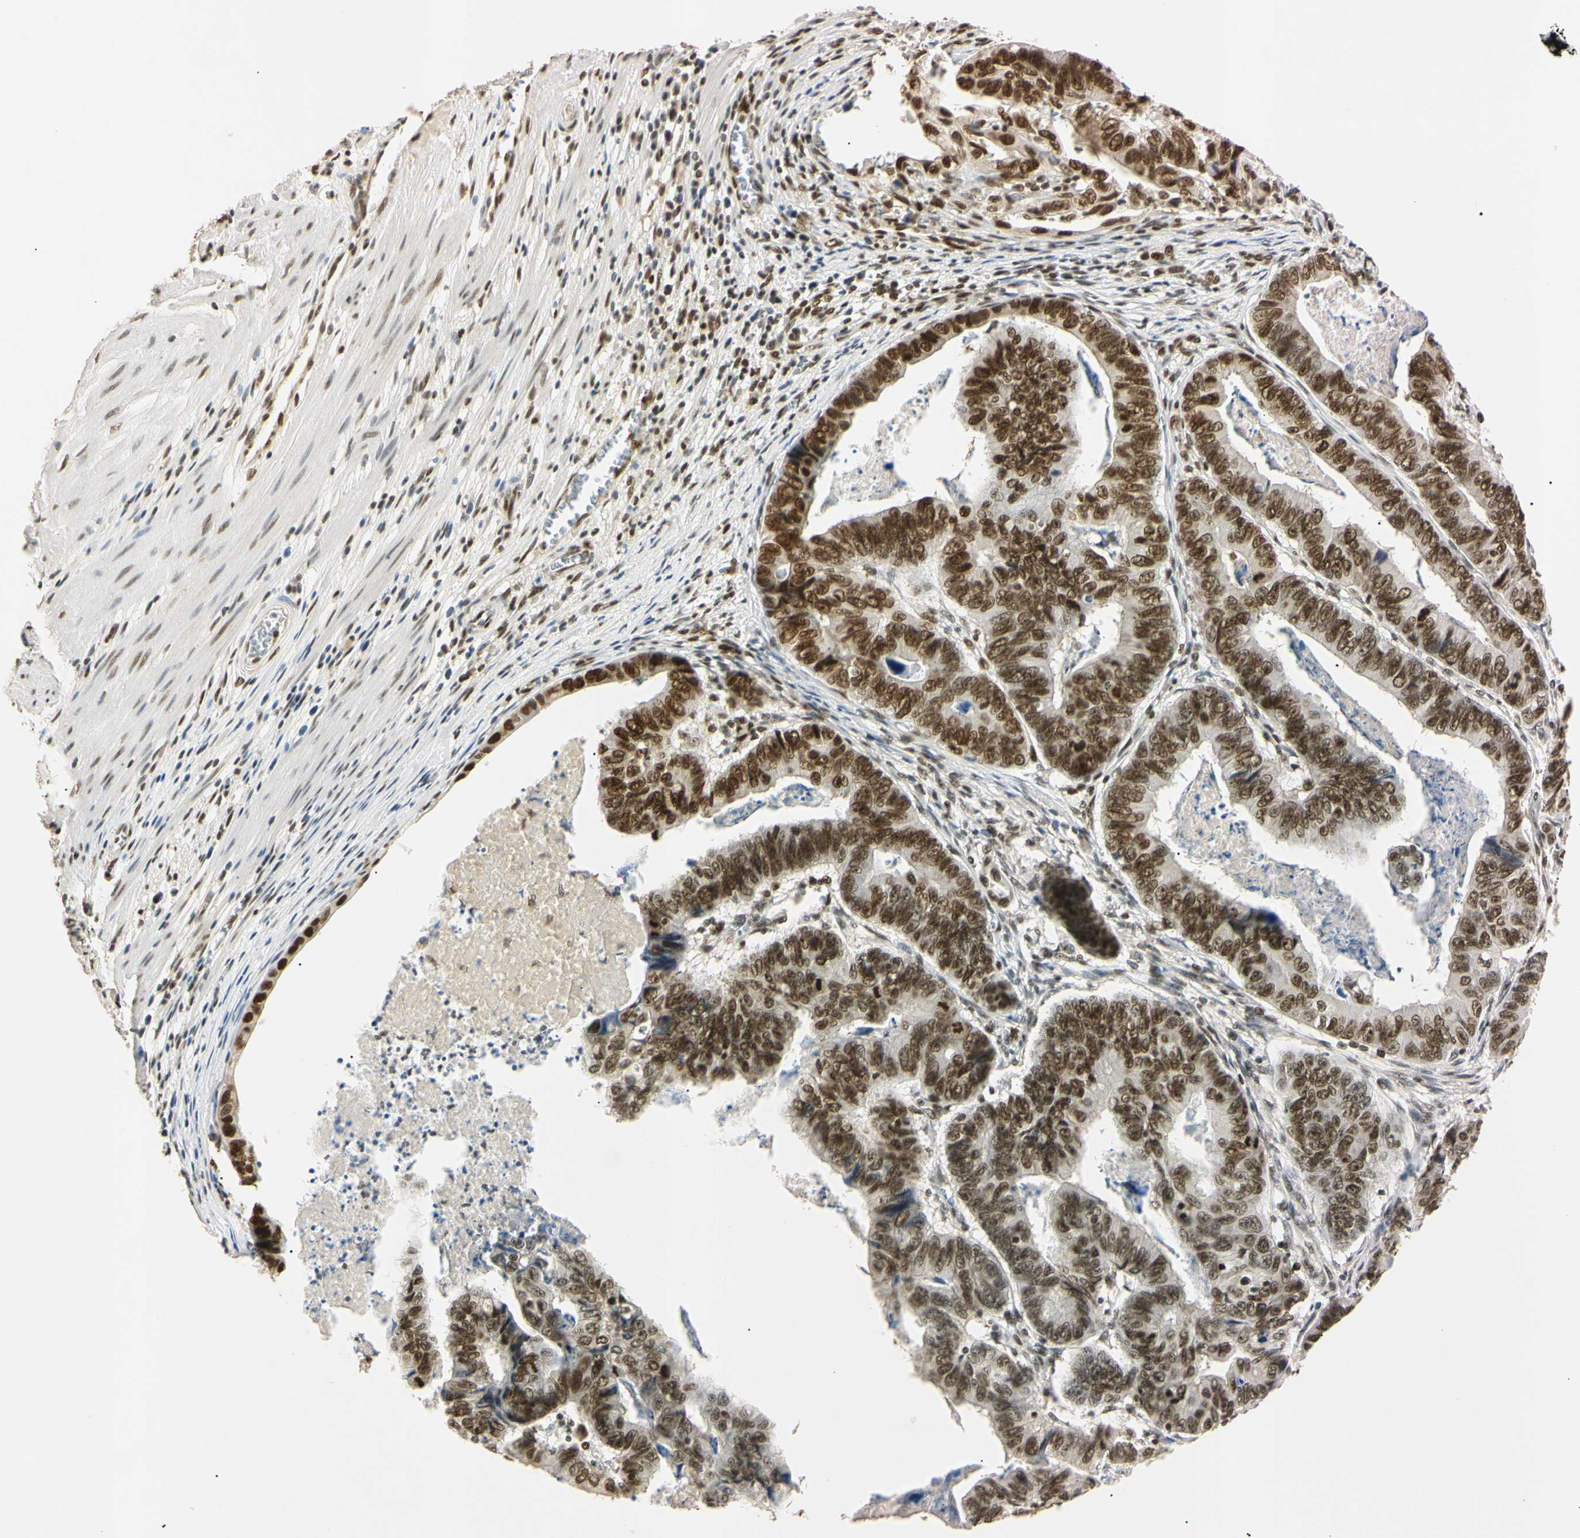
{"staining": {"intensity": "strong", "quantity": ">75%", "location": "nuclear"}, "tissue": "stomach cancer", "cell_type": "Tumor cells", "image_type": "cancer", "snomed": [{"axis": "morphology", "description": "Adenocarcinoma, NOS"}, {"axis": "topography", "description": "Stomach, lower"}], "caption": "An IHC micrograph of neoplastic tissue is shown. Protein staining in brown labels strong nuclear positivity in adenocarcinoma (stomach) within tumor cells.", "gene": "SMARCA5", "patient": {"sex": "male", "age": 77}}